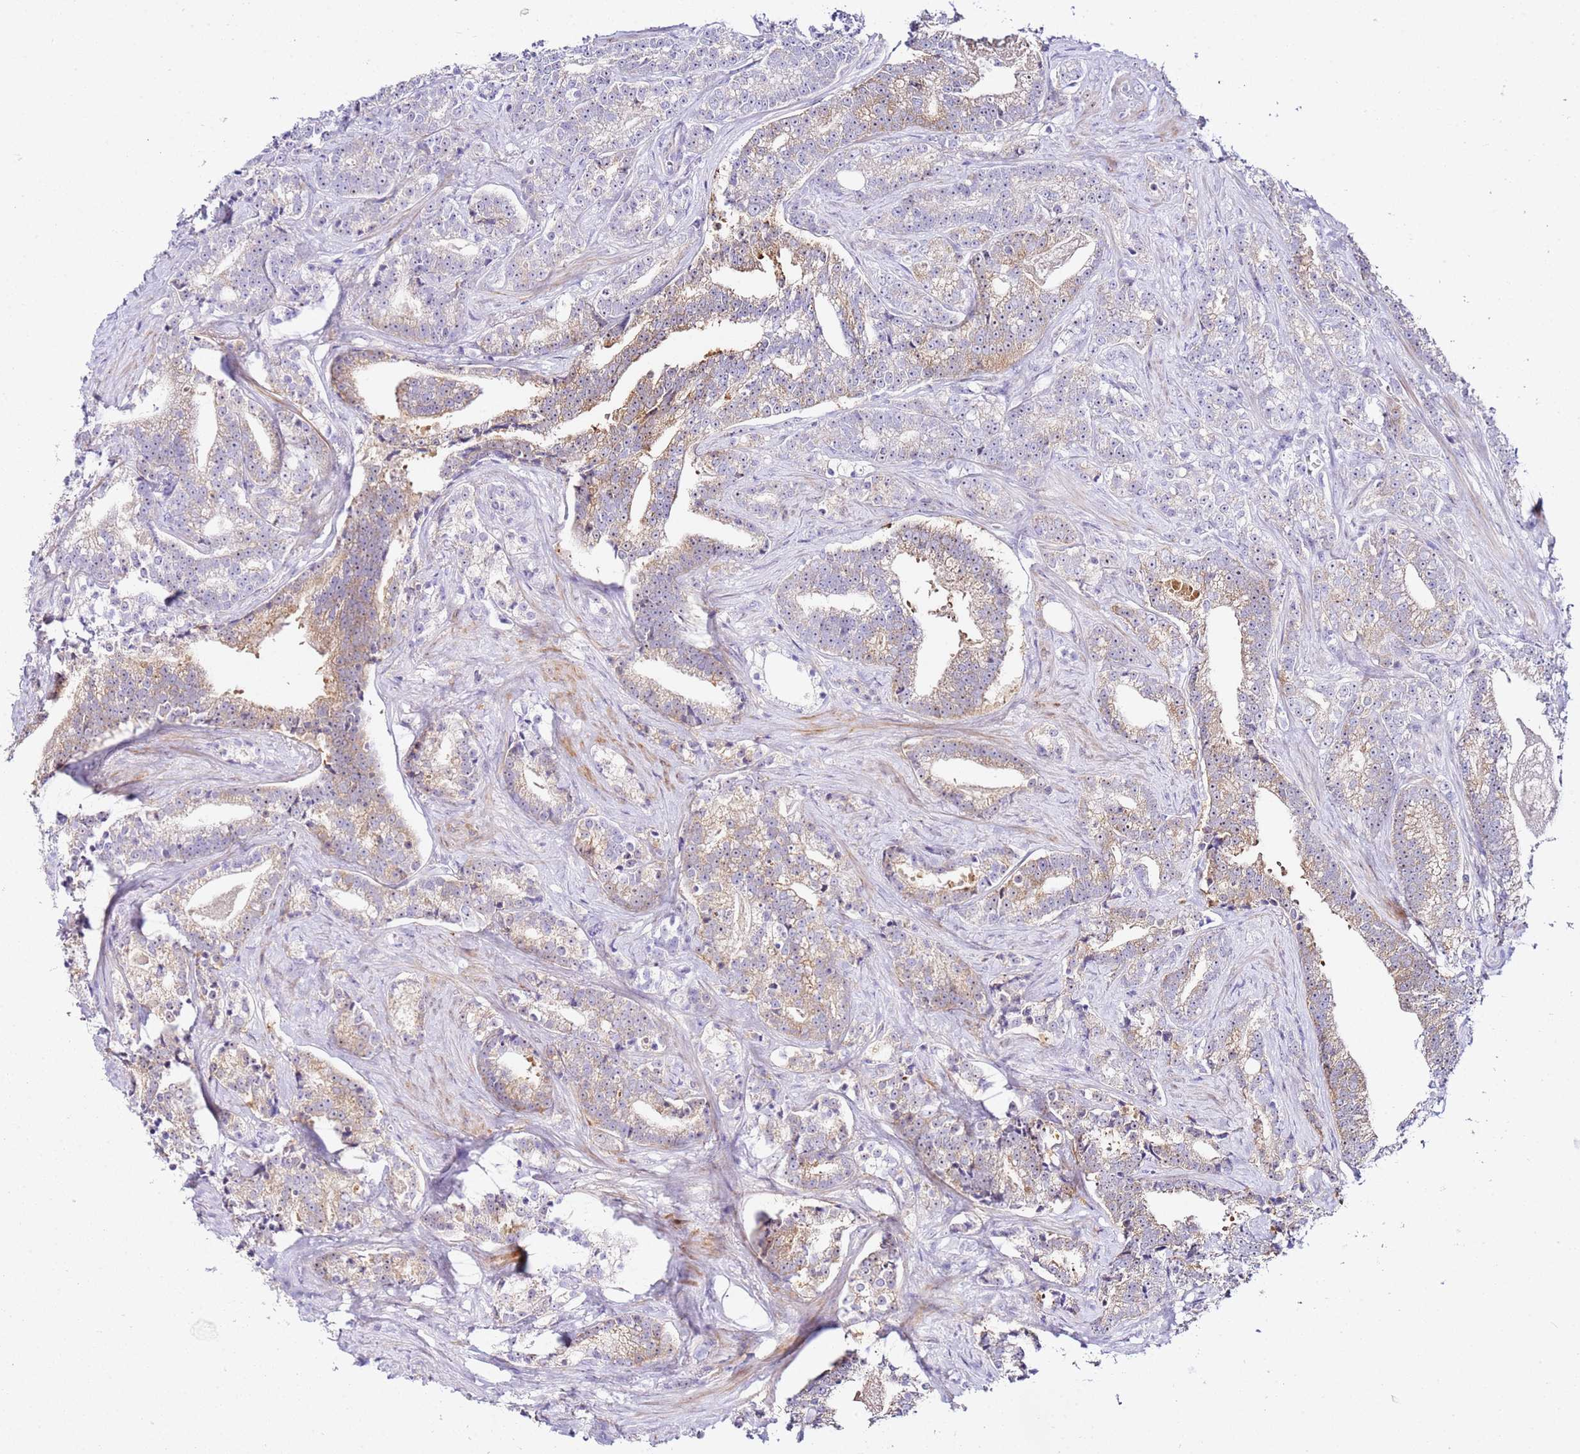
{"staining": {"intensity": "moderate", "quantity": ">75%", "location": "cytoplasmic/membranous"}, "tissue": "prostate cancer", "cell_type": "Tumor cells", "image_type": "cancer", "snomed": [{"axis": "morphology", "description": "Adenocarcinoma, High grade"}, {"axis": "topography", "description": "Prostate"}], "caption": "Immunohistochemical staining of prostate high-grade adenocarcinoma demonstrates moderate cytoplasmic/membranous protein staining in about >75% of tumor cells.", "gene": "HGD", "patient": {"sex": "male", "age": 67}}